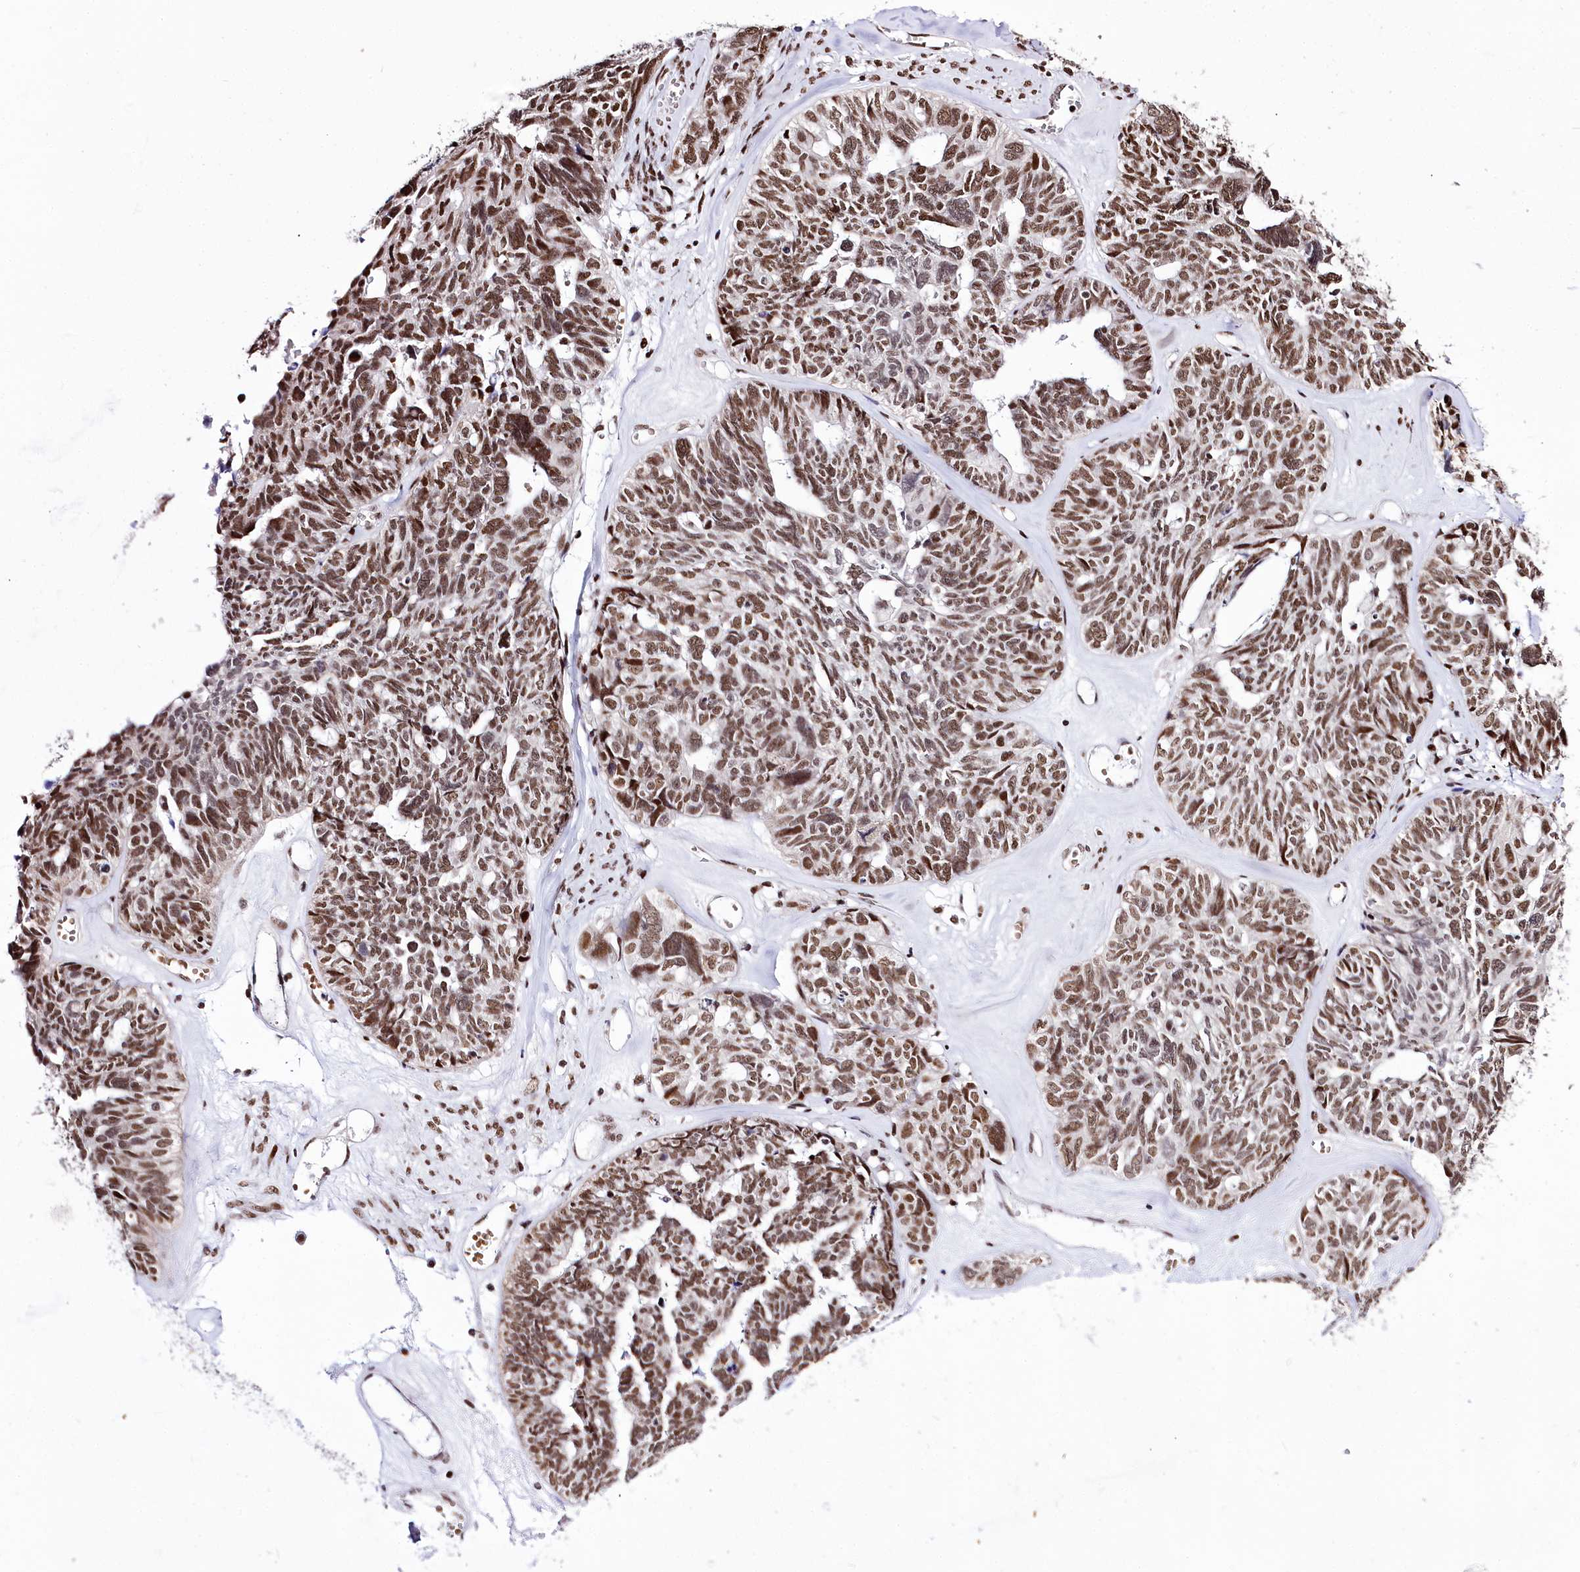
{"staining": {"intensity": "moderate", "quantity": ">75%", "location": "nuclear"}, "tissue": "ovarian cancer", "cell_type": "Tumor cells", "image_type": "cancer", "snomed": [{"axis": "morphology", "description": "Cystadenocarcinoma, serous, NOS"}, {"axis": "topography", "description": "Ovary"}], "caption": "Human serous cystadenocarcinoma (ovarian) stained with a protein marker demonstrates moderate staining in tumor cells.", "gene": "POU4F3", "patient": {"sex": "female", "age": 79}}